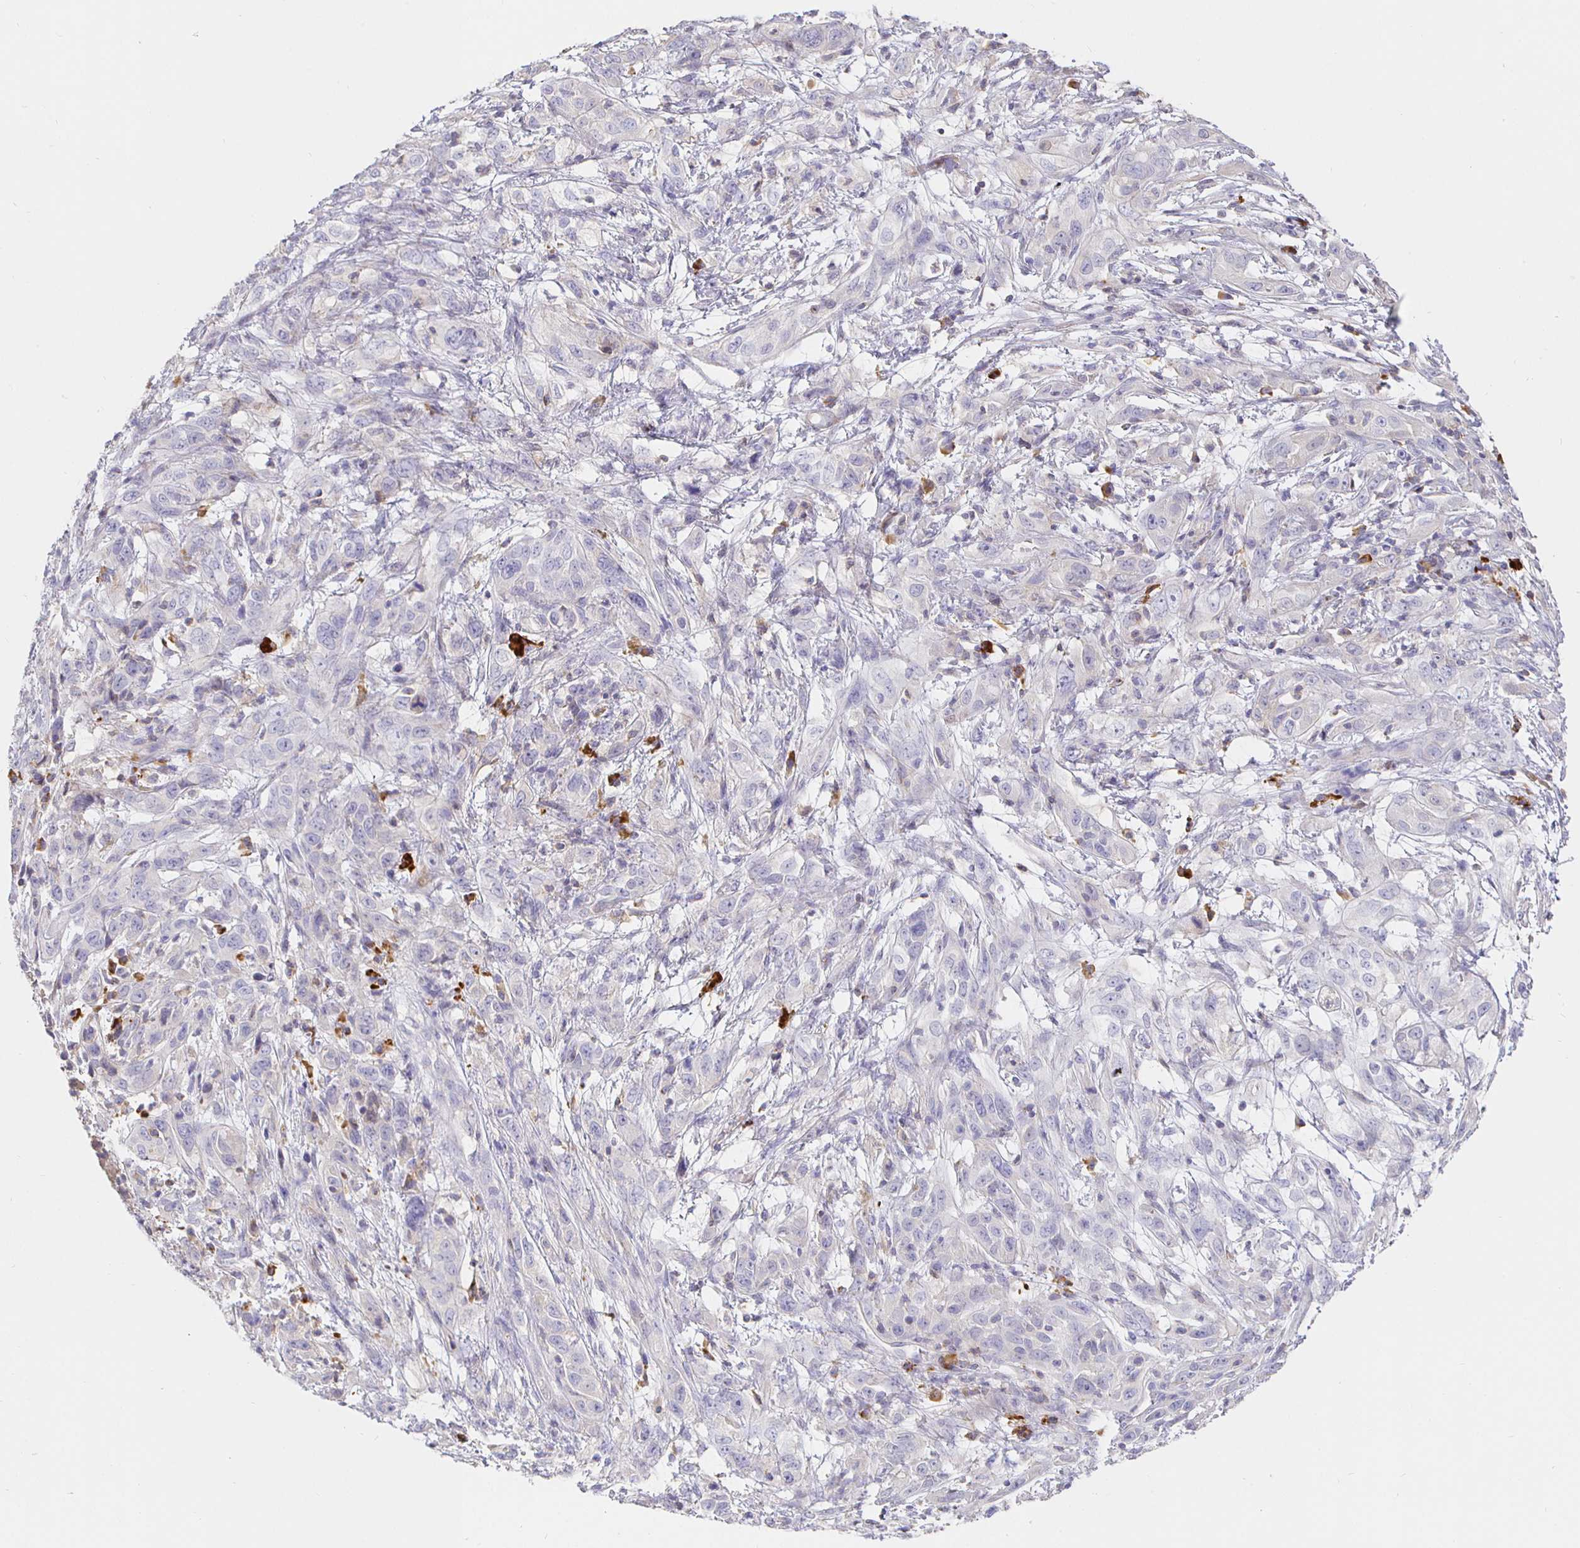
{"staining": {"intensity": "negative", "quantity": "none", "location": "none"}, "tissue": "cervical cancer", "cell_type": "Tumor cells", "image_type": "cancer", "snomed": [{"axis": "morphology", "description": "Adenocarcinoma, NOS"}, {"axis": "topography", "description": "Cervix"}], "caption": "Cervical cancer (adenocarcinoma) stained for a protein using IHC exhibits no staining tumor cells.", "gene": "CXCR3", "patient": {"sex": "female", "age": 40}}